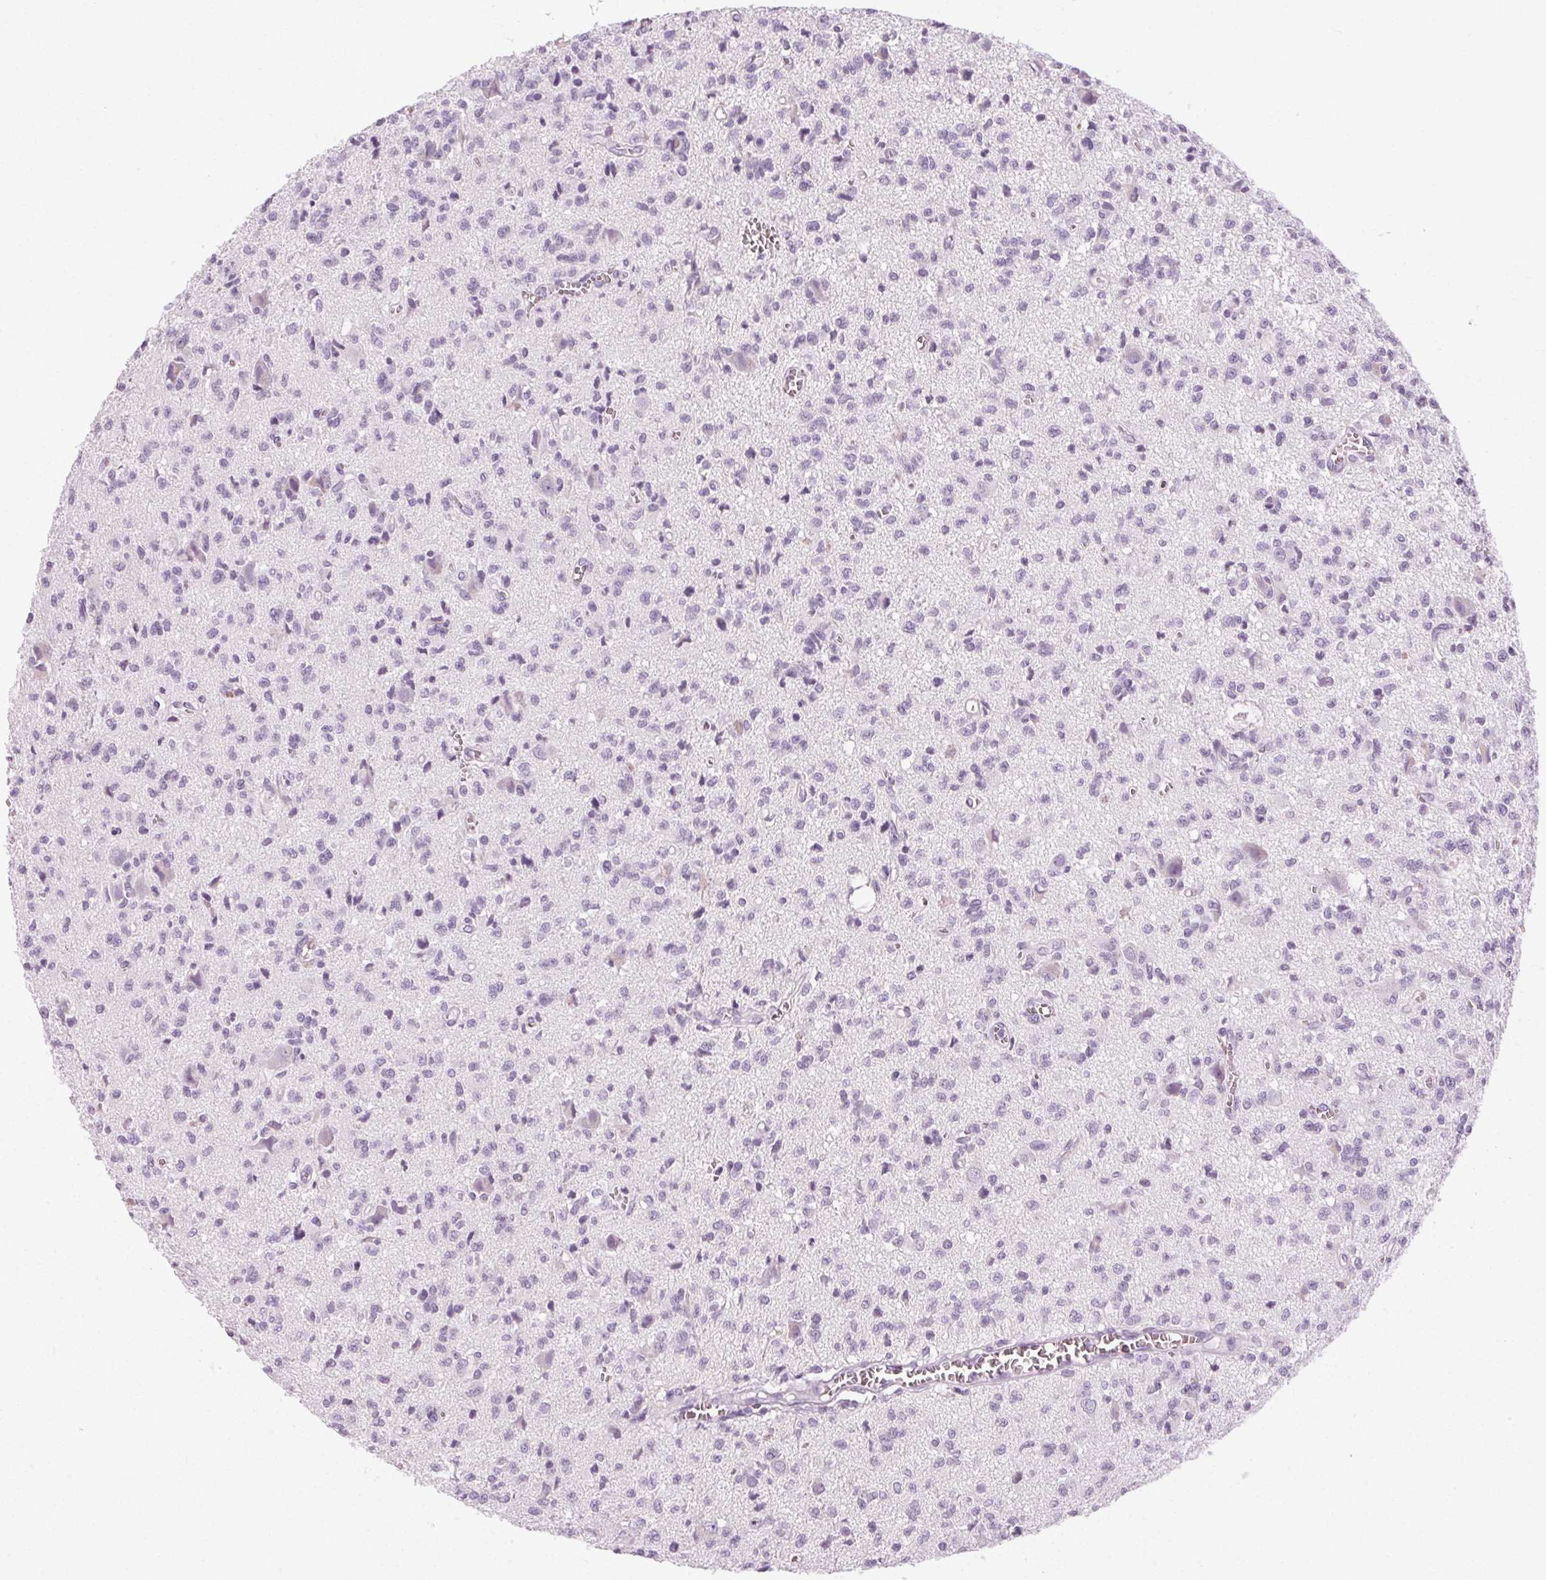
{"staining": {"intensity": "negative", "quantity": "none", "location": "none"}, "tissue": "glioma", "cell_type": "Tumor cells", "image_type": "cancer", "snomed": [{"axis": "morphology", "description": "Glioma, malignant, Low grade"}, {"axis": "topography", "description": "Brain"}], "caption": "The immunohistochemistry (IHC) photomicrograph has no significant staining in tumor cells of glioma tissue. The staining is performed using DAB brown chromogen with nuclei counter-stained in using hematoxylin.", "gene": "POMC", "patient": {"sex": "male", "age": 64}}